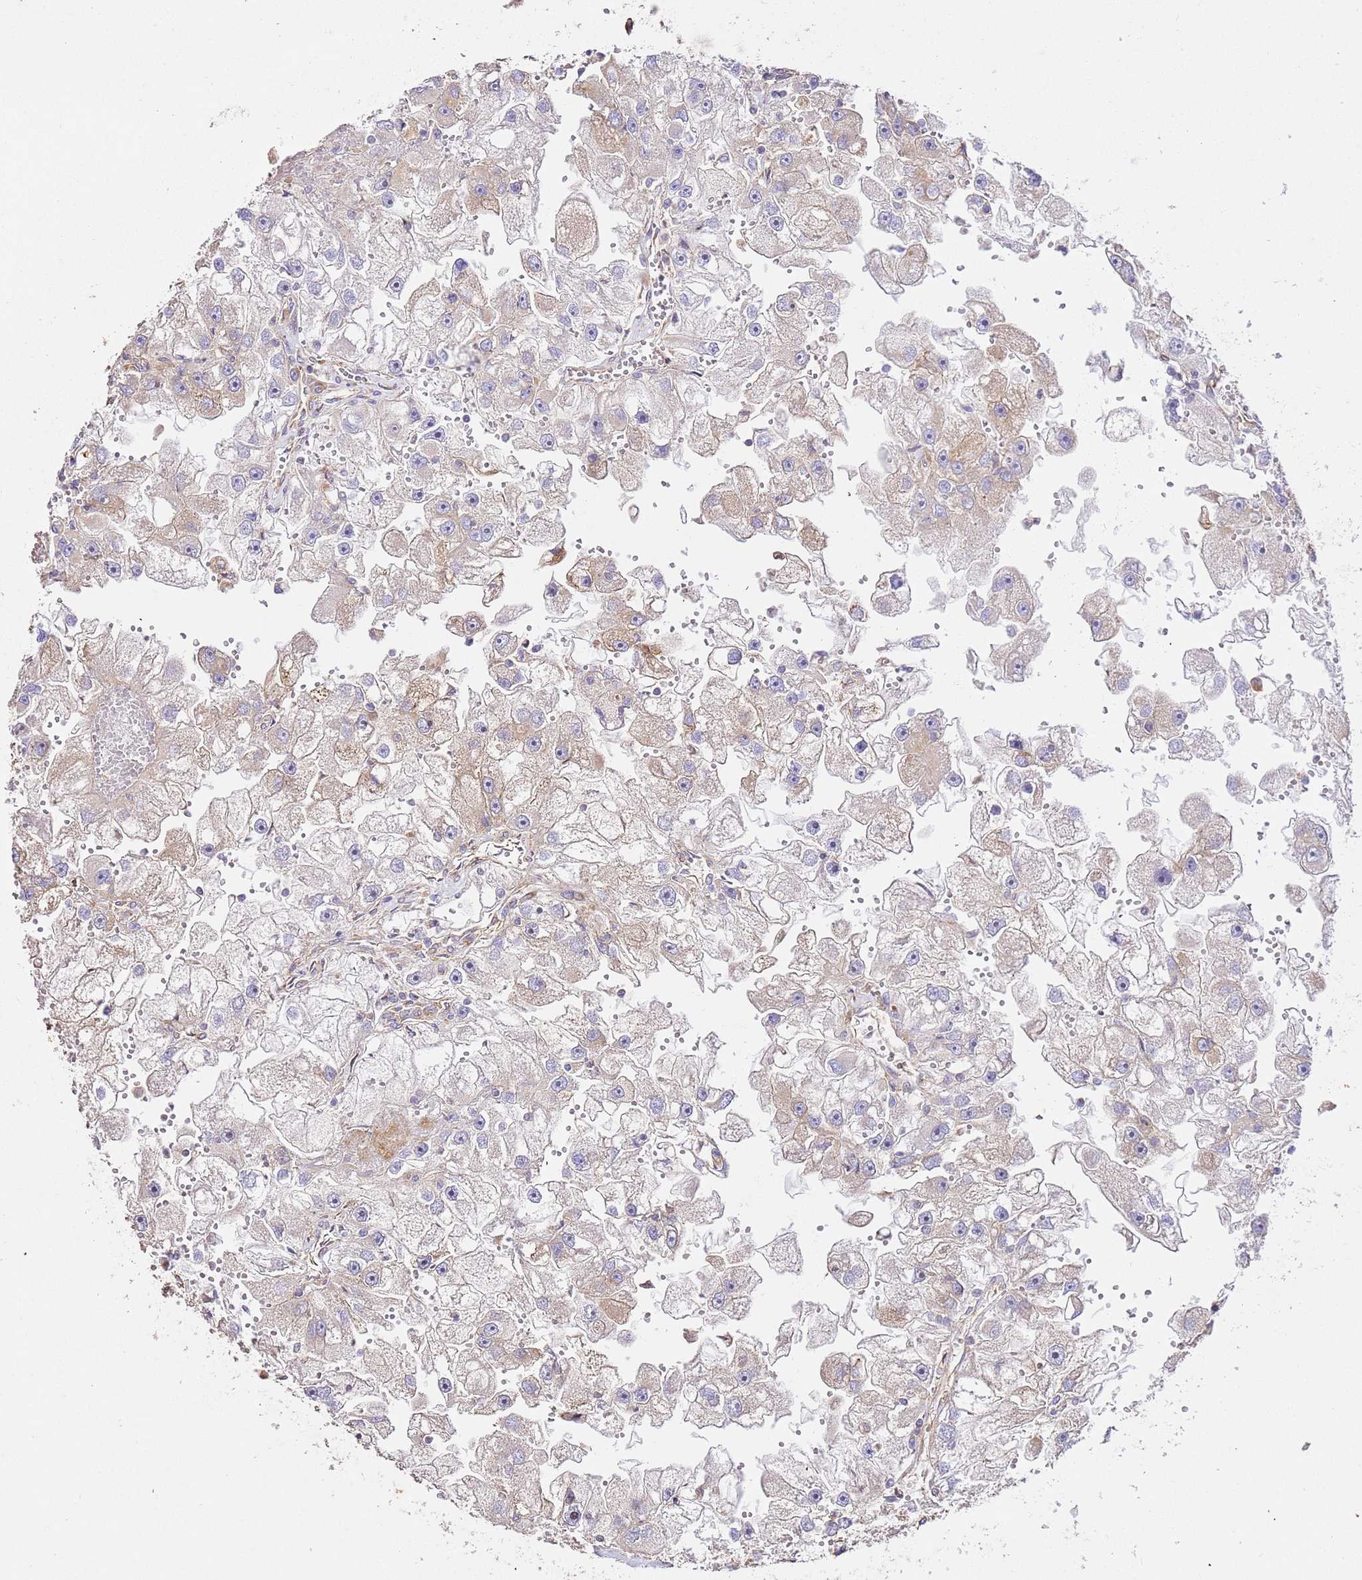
{"staining": {"intensity": "negative", "quantity": "none", "location": "none"}, "tissue": "renal cancer", "cell_type": "Tumor cells", "image_type": "cancer", "snomed": [{"axis": "morphology", "description": "Adenocarcinoma, NOS"}, {"axis": "topography", "description": "Kidney"}], "caption": "The micrograph demonstrates no staining of tumor cells in renal cancer (adenocarcinoma).", "gene": "ZBTB39", "patient": {"sex": "male", "age": 63}}